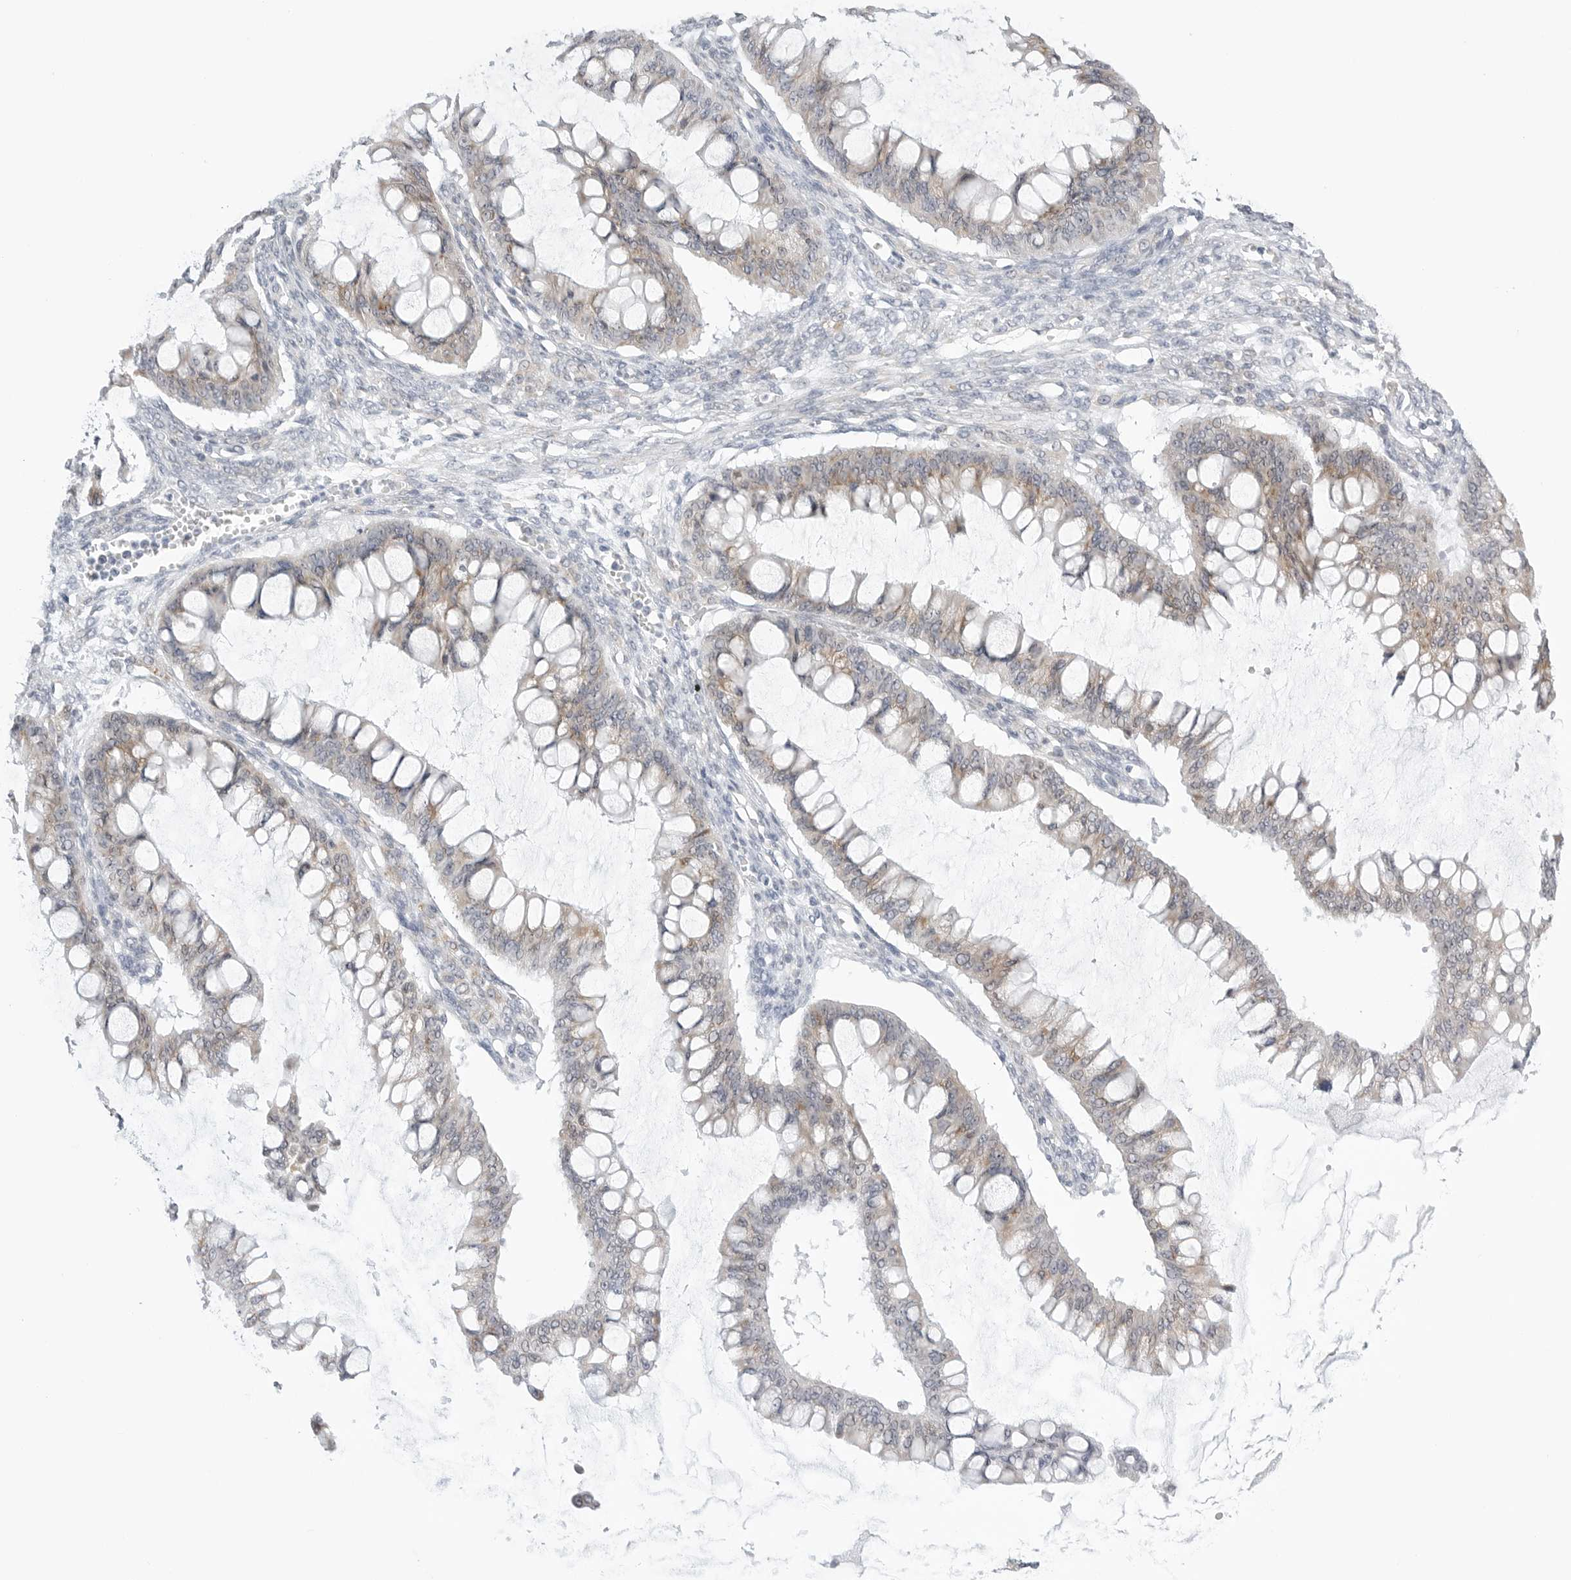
{"staining": {"intensity": "weak", "quantity": "25%-75%", "location": "cytoplasmic/membranous"}, "tissue": "ovarian cancer", "cell_type": "Tumor cells", "image_type": "cancer", "snomed": [{"axis": "morphology", "description": "Cystadenocarcinoma, mucinous, NOS"}, {"axis": "topography", "description": "Ovary"}], "caption": "Weak cytoplasmic/membranous protein expression is seen in about 25%-75% of tumor cells in ovarian cancer.", "gene": "RPN1", "patient": {"sex": "female", "age": 73}}